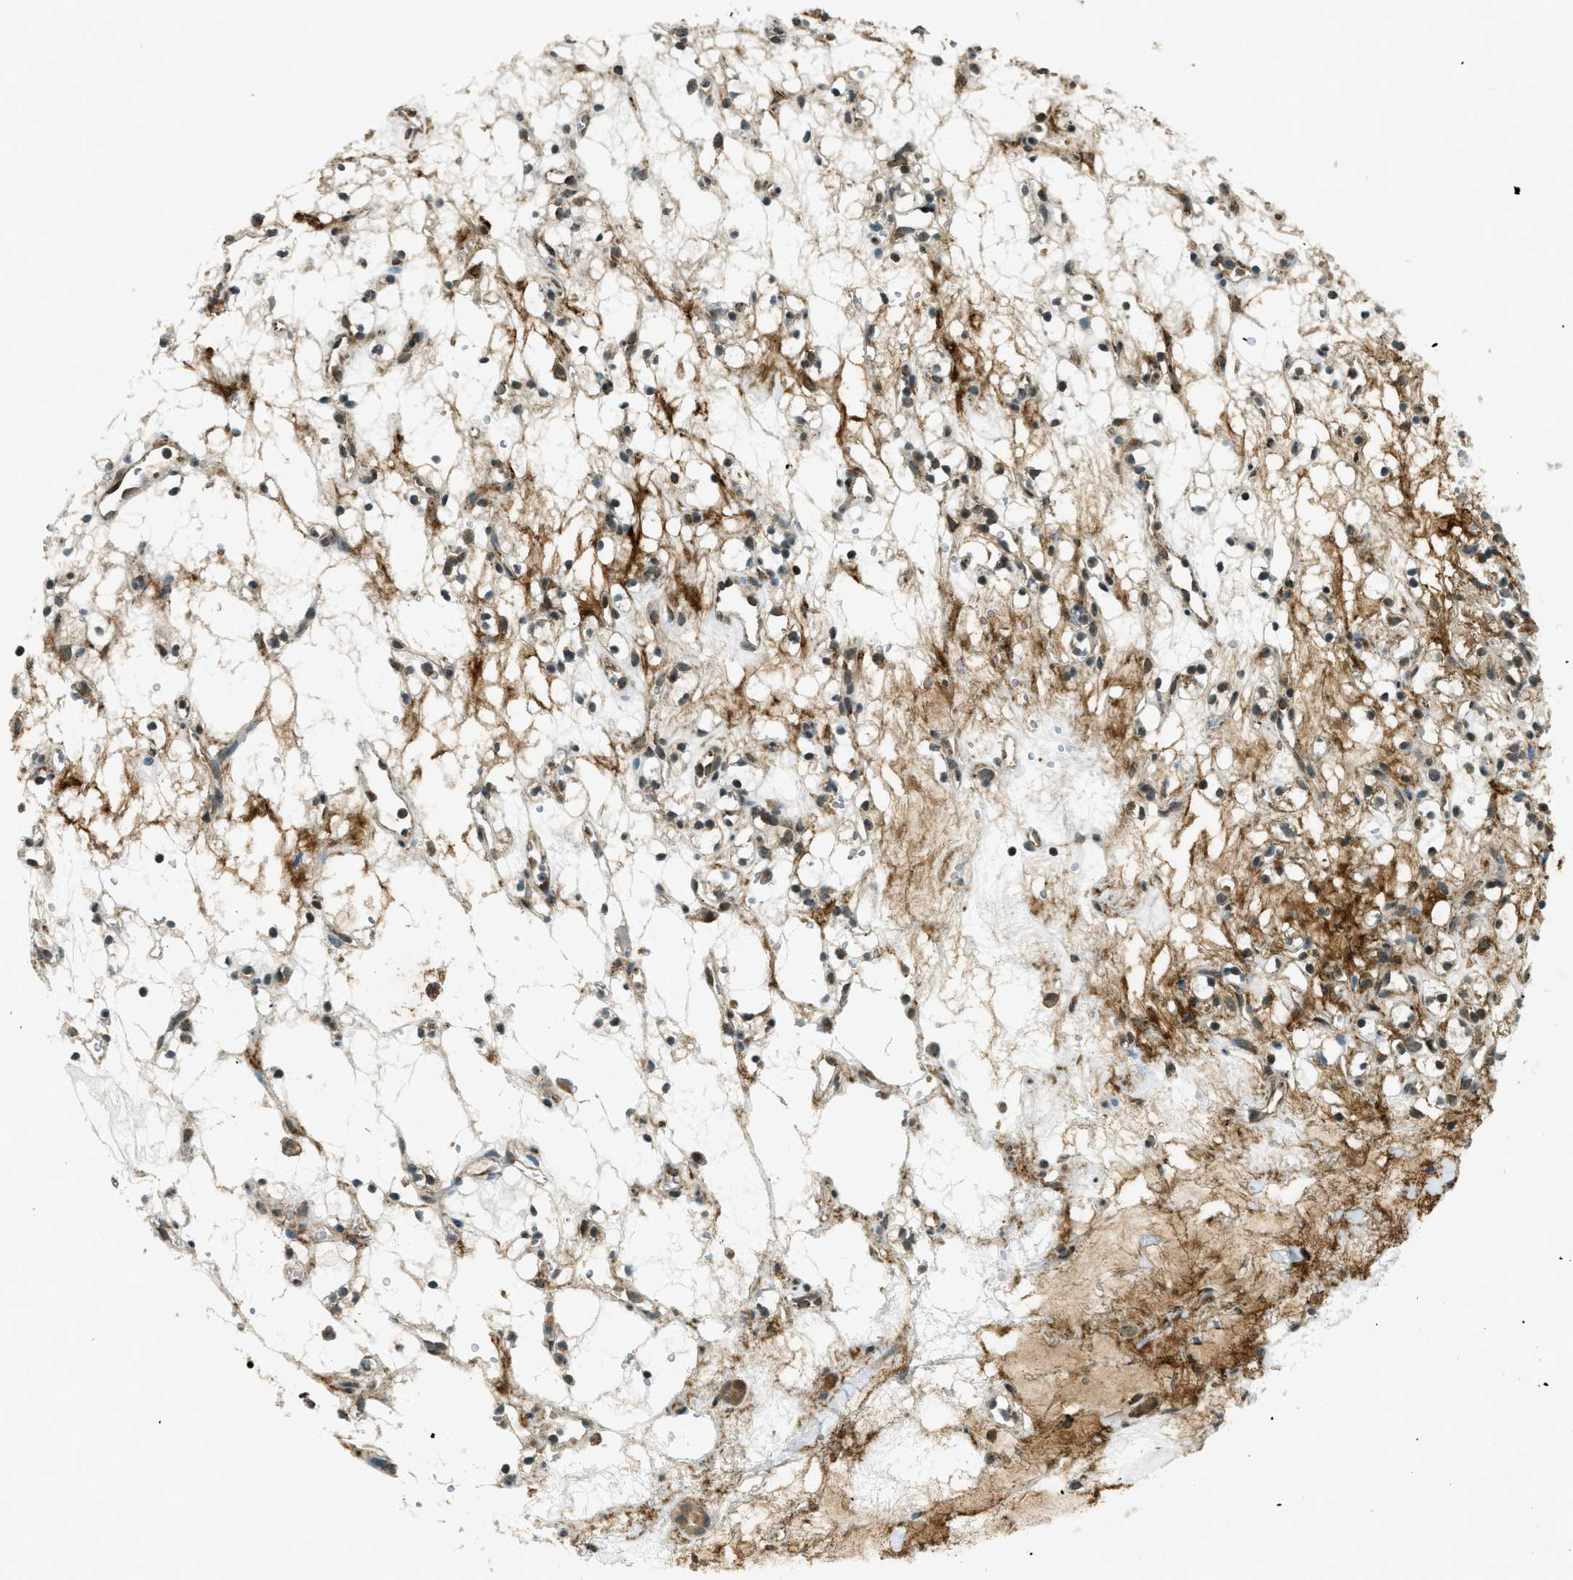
{"staining": {"intensity": "strong", "quantity": "<25%", "location": "cytoplasmic/membranous"}, "tissue": "renal cancer", "cell_type": "Tumor cells", "image_type": "cancer", "snomed": [{"axis": "morphology", "description": "Adenocarcinoma, NOS"}, {"axis": "topography", "description": "Kidney"}], "caption": "The image exhibits staining of adenocarcinoma (renal), revealing strong cytoplasmic/membranous protein staining (brown color) within tumor cells.", "gene": "EIF2AK3", "patient": {"sex": "female", "age": 60}}